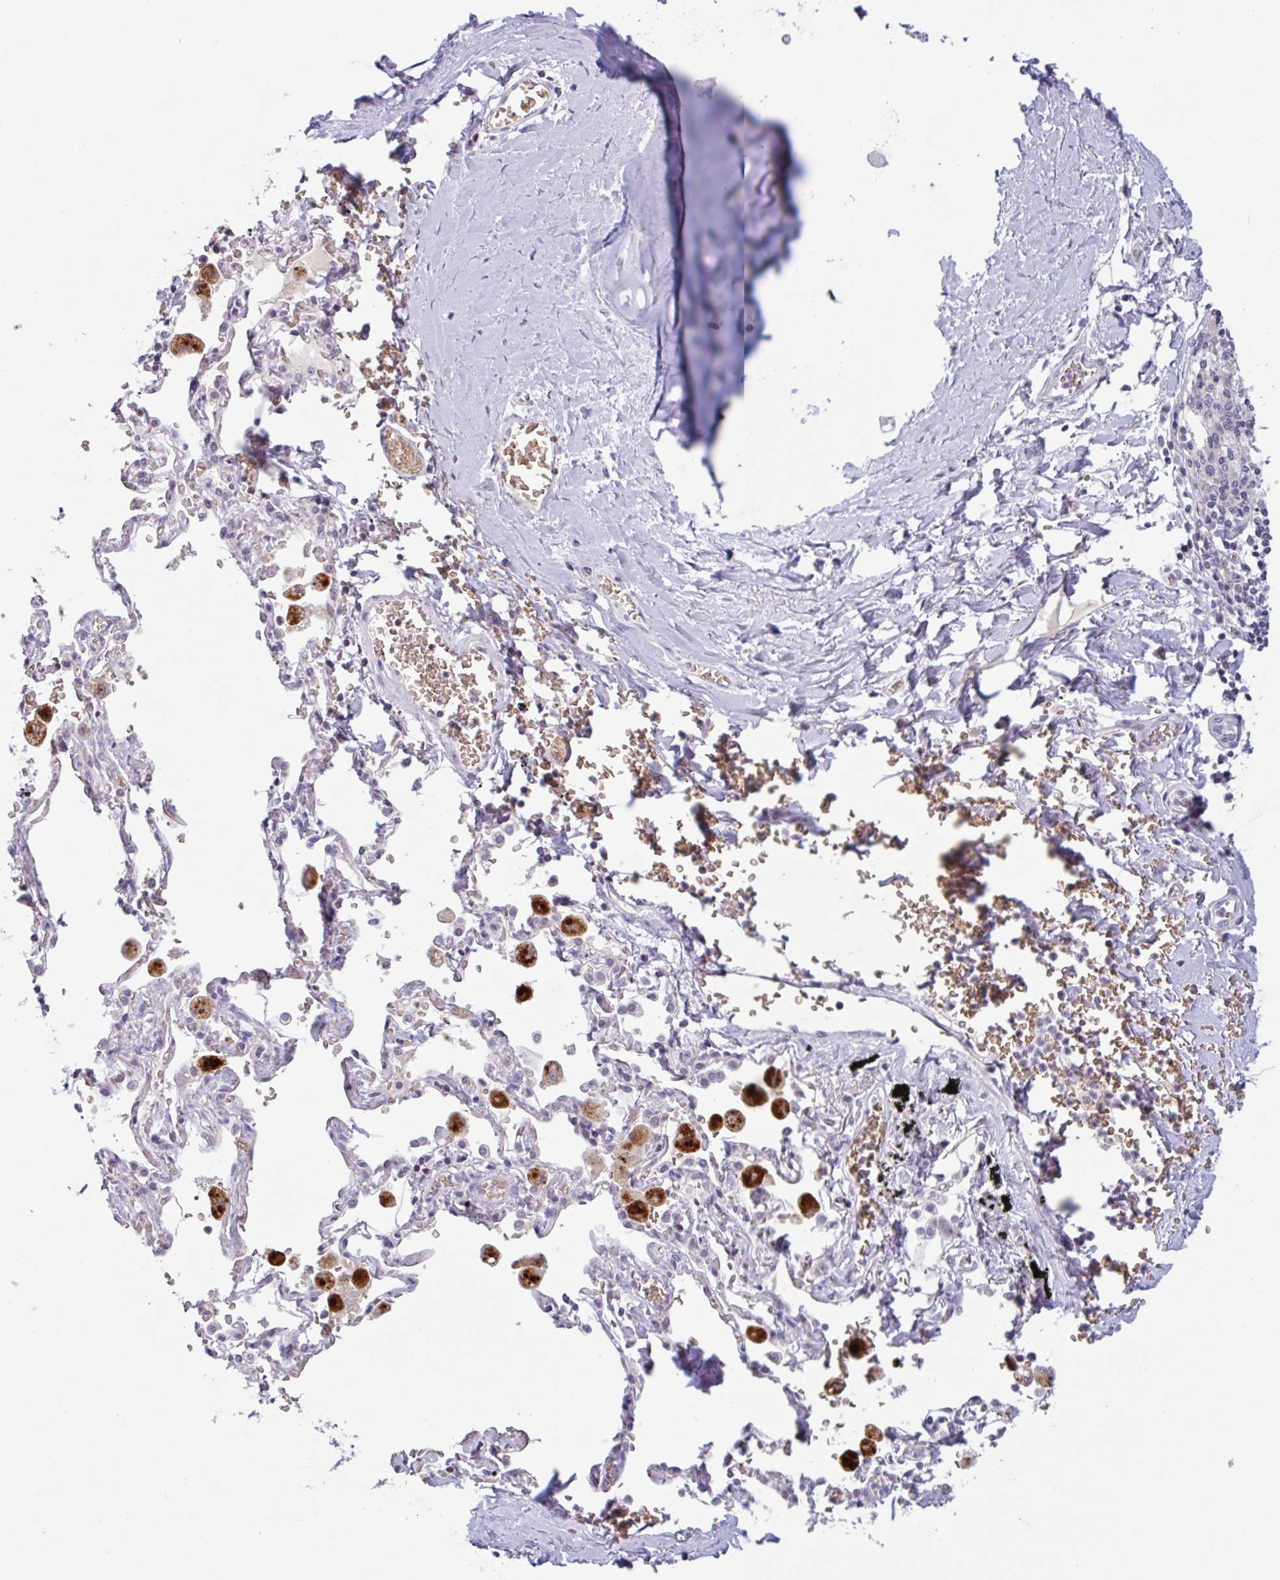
{"staining": {"intensity": "negative", "quantity": "none", "location": "none"}, "tissue": "adipose tissue", "cell_type": "Adipocytes", "image_type": "normal", "snomed": [{"axis": "morphology", "description": "Normal tissue, NOS"}, {"axis": "morphology", "description": "Degeneration, NOS"}, {"axis": "topography", "description": "Cartilage tissue"}, {"axis": "topography", "description": "Lung"}], "caption": "Adipose tissue stained for a protein using IHC displays no staining adipocytes.", "gene": "RHAG", "patient": {"sex": "female", "age": 61}}